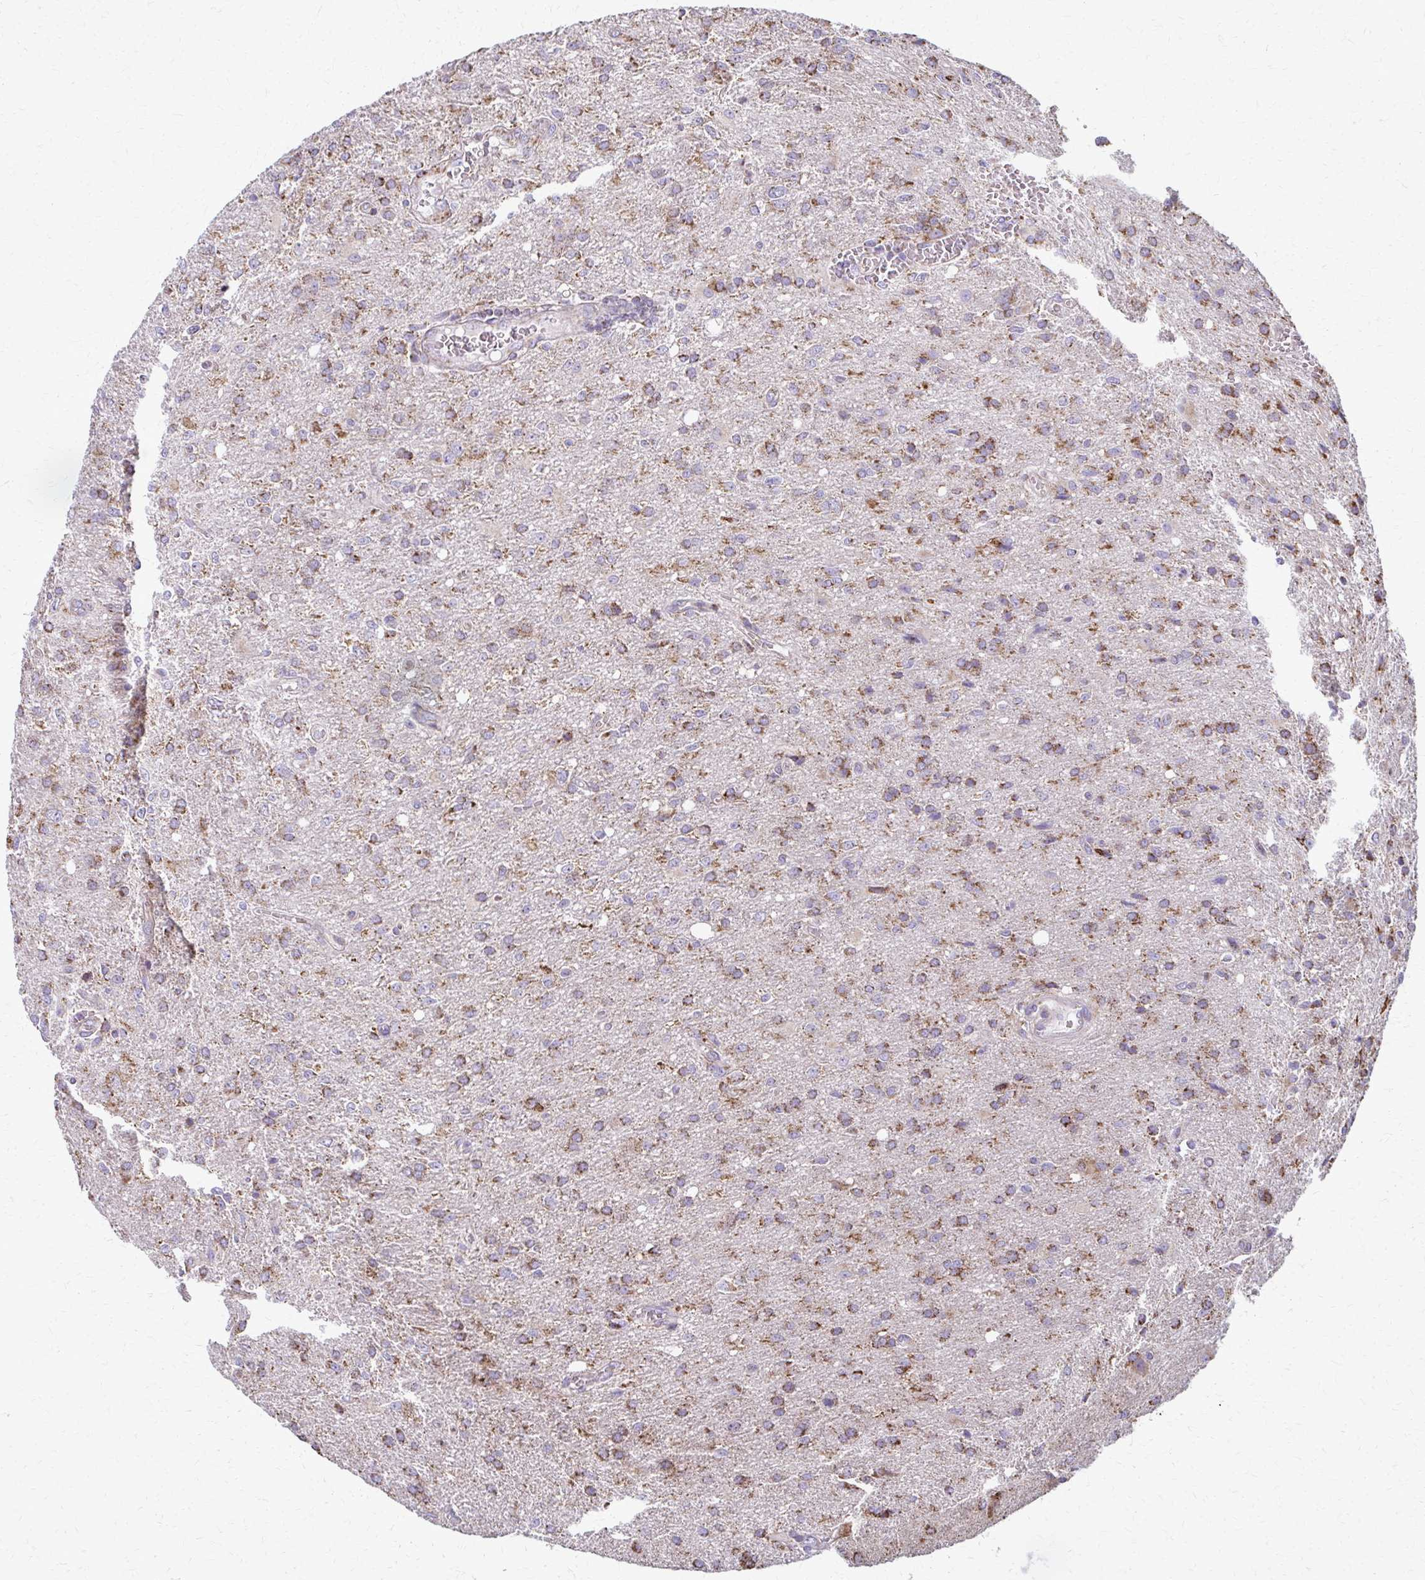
{"staining": {"intensity": "moderate", "quantity": ">75%", "location": "cytoplasmic/membranous"}, "tissue": "glioma", "cell_type": "Tumor cells", "image_type": "cancer", "snomed": [{"axis": "morphology", "description": "Glioma, malignant, Low grade"}, {"axis": "topography", "description": "Brain"}], "caption": "IHC histopathology image of human malignant low-grade glioma stained for a protein (brown), which displays medium levels of moderate cytoplasmic/membranous staining in approximately >75% of tumor cells.", "gene": "TVP23A", "patient": {"sex": "male", "age": 66}}